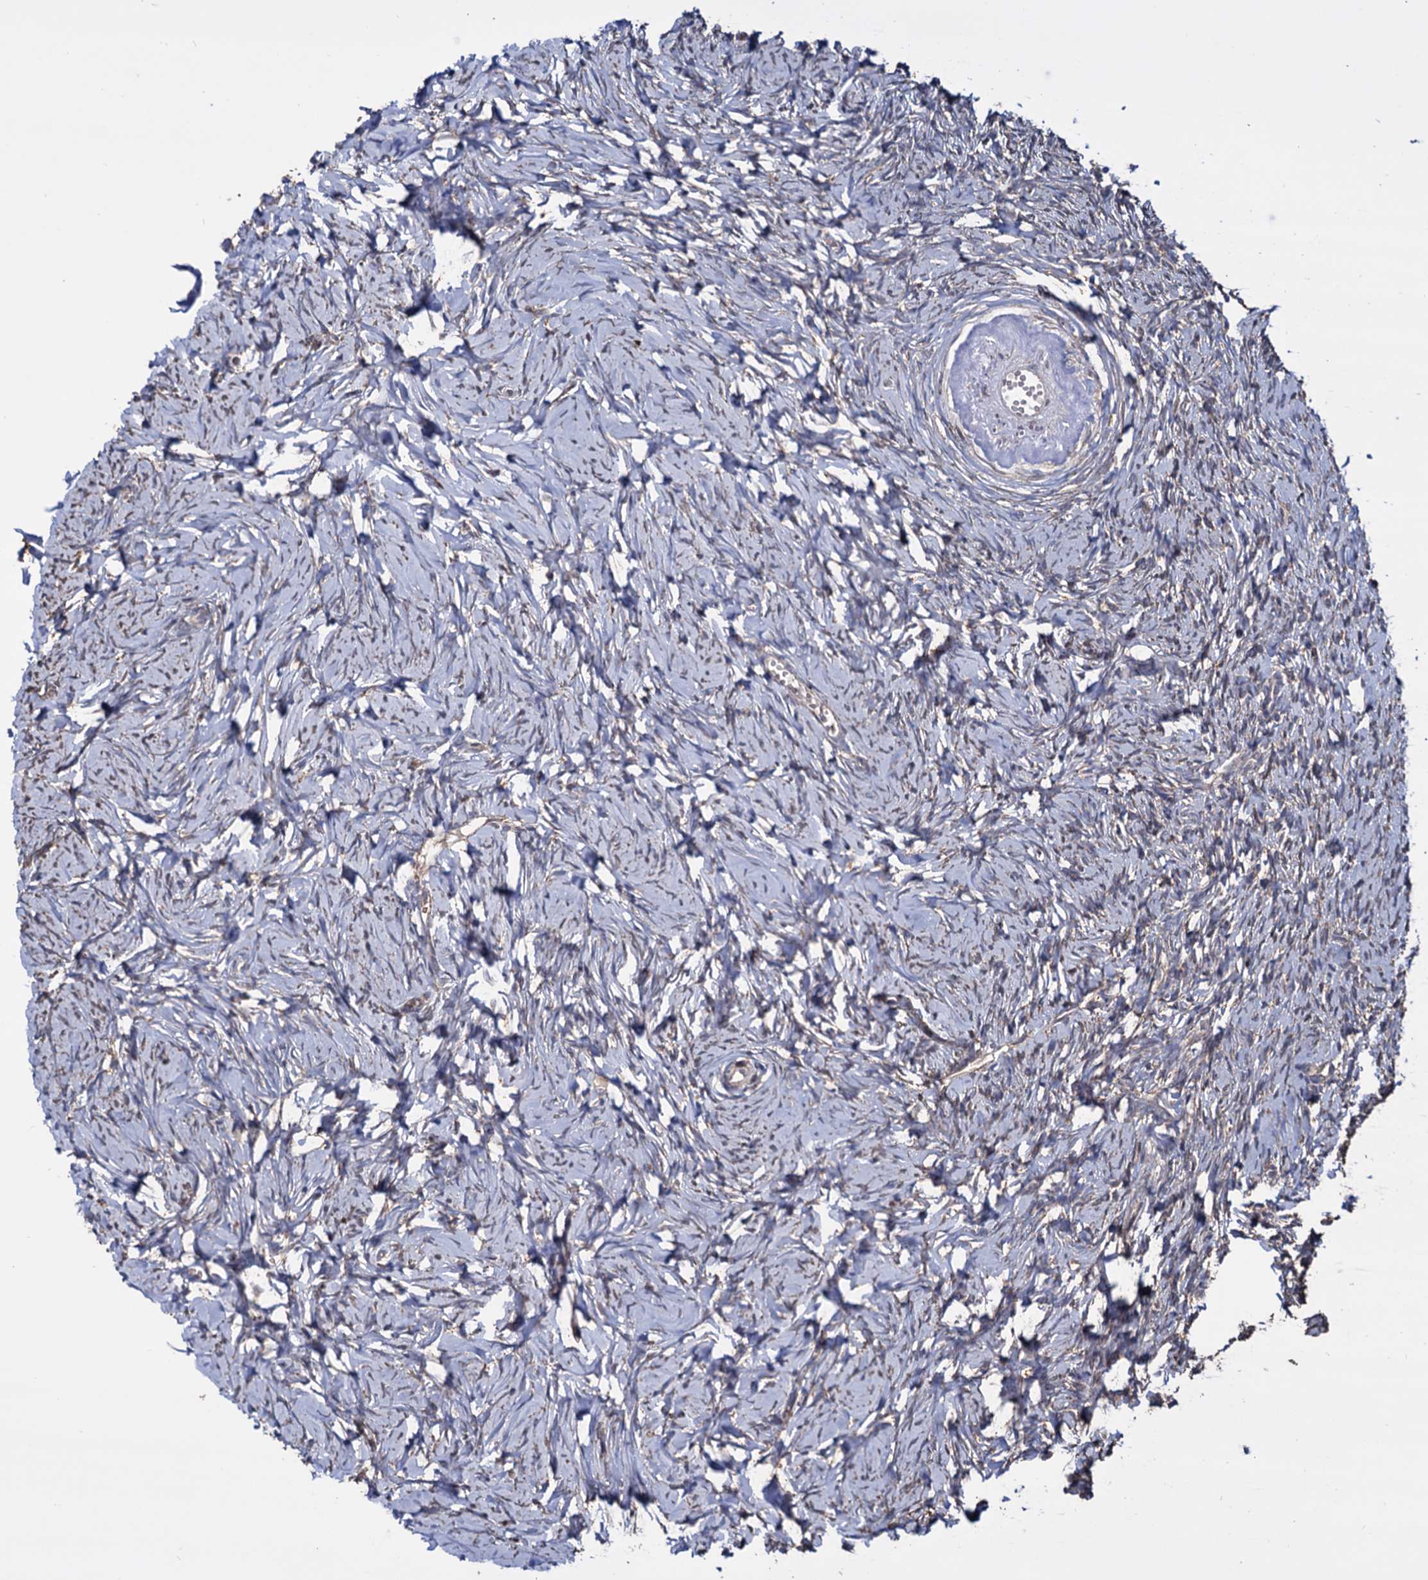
{"staining": {"intensity": "moderate", "quantity": ">75%", "location": "cytoplasmic/membranous"}, "tissue": "ovary", "cell_type": "Follicle cells", "image_type": "normal", "snomed": [{"axis": "morphology", "description": "Normal tissue, NOS"}, {"axis": "topography", "description": "Ovary"}], "caption": "Approximately >75% of follicle cells in benign human ovary show moderate cytoplasmic/membranous protein staining as visualized by brown immunohistochemical staining.", "gene": "TBC1D12", "patient": {"sex": "female", "age": 51}}